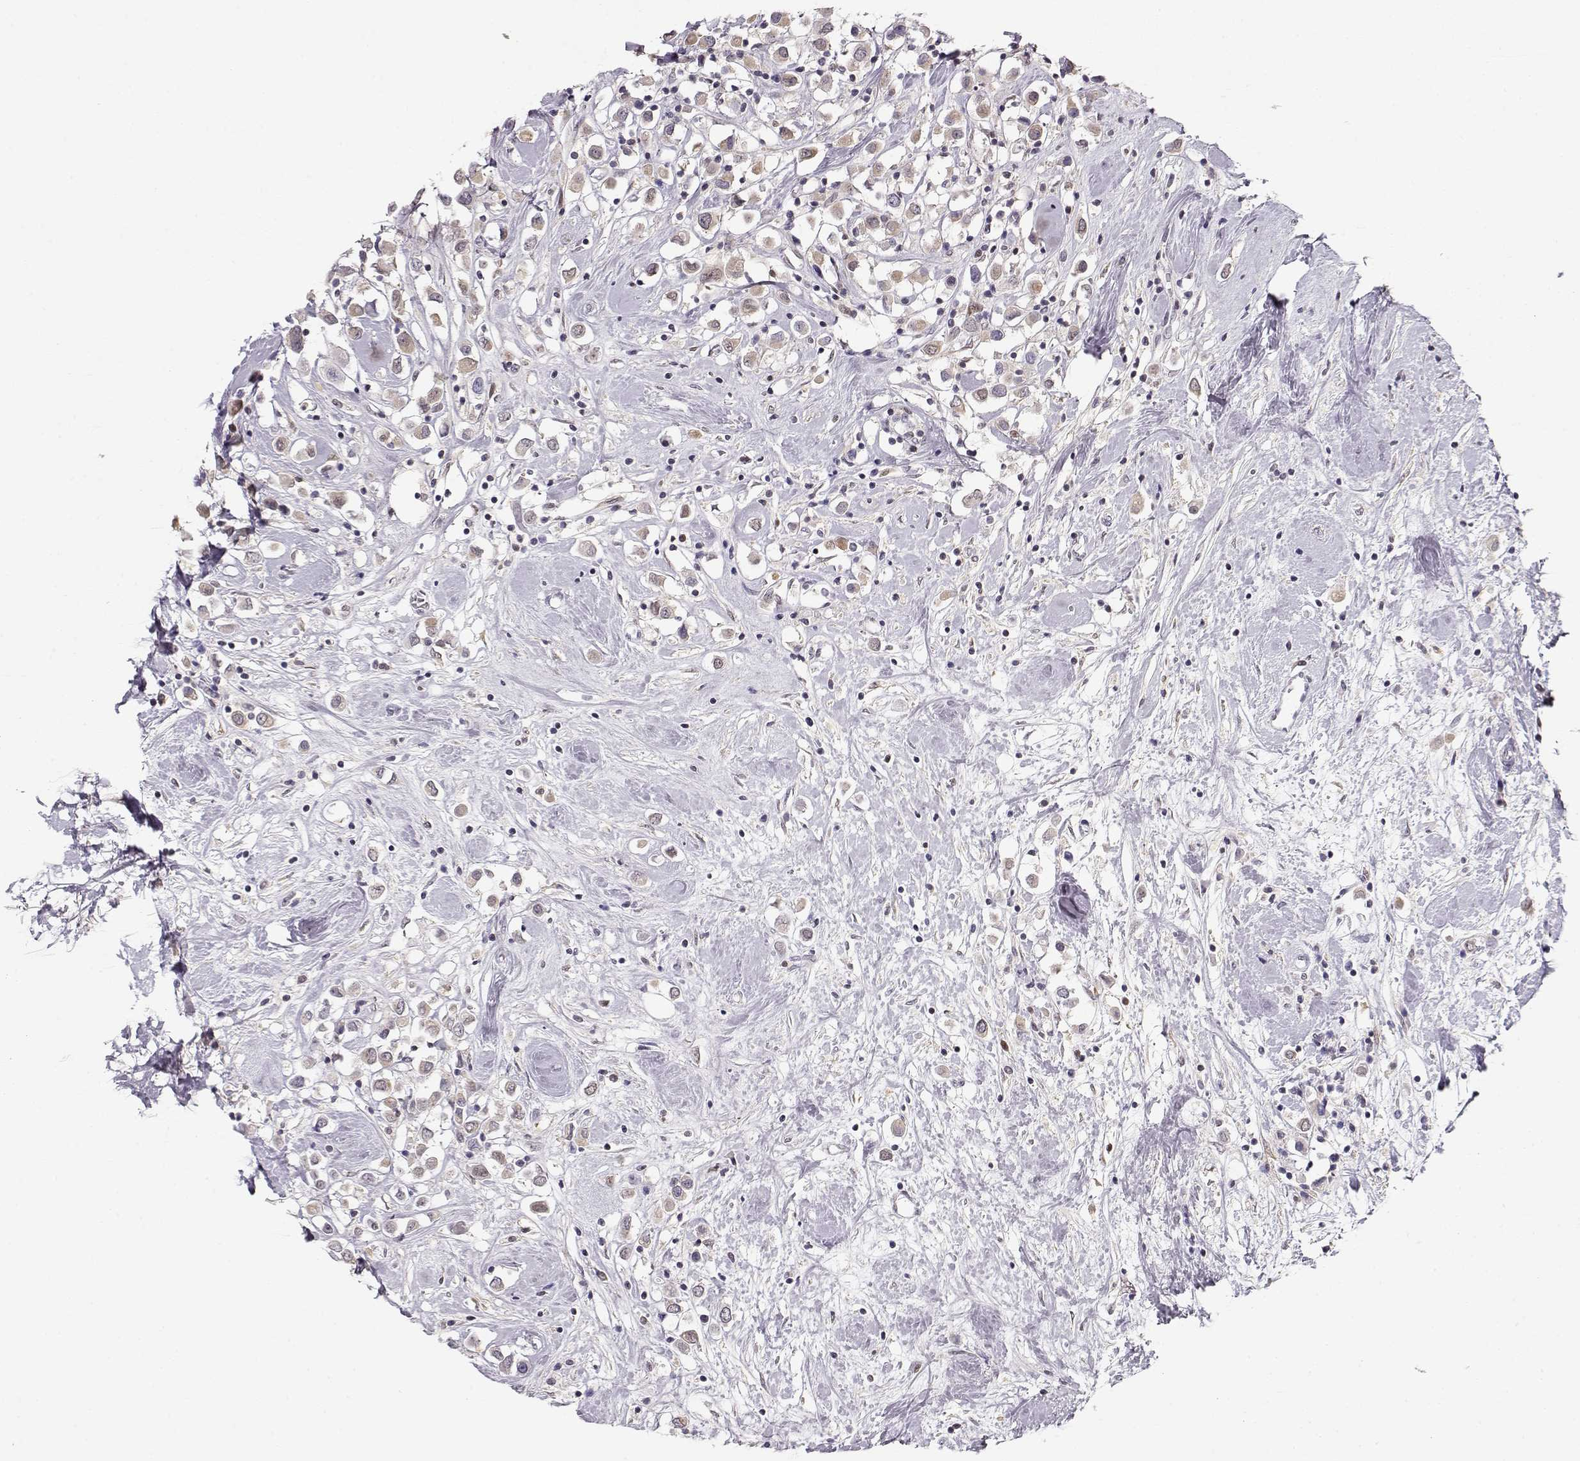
{"staining": {"intensity": "weak", "quantity": "25%-75%", "location": "cytoplasmic/membranous"}, "tissue": "breast cancer", "cell_type": "Tumor cells", "image_type": "cancer", "snomed": [{"axis": "morphology", "description": "Duct carcinoma"}, {"axis": "topography", "description": "Breast"}], "caption": "High-magnification brightfield microscopy of breast cancer stained with DAB (3,3'-diaminobenzidine) (brown) and counterstained with hematoxylin (blue). tumor cells exhibit weak cytoplasmic/membranous expression is seen in approximately25%-75% of cells.", "gene": "TEPP", "patient": {"sex": "female", "age": 61}}